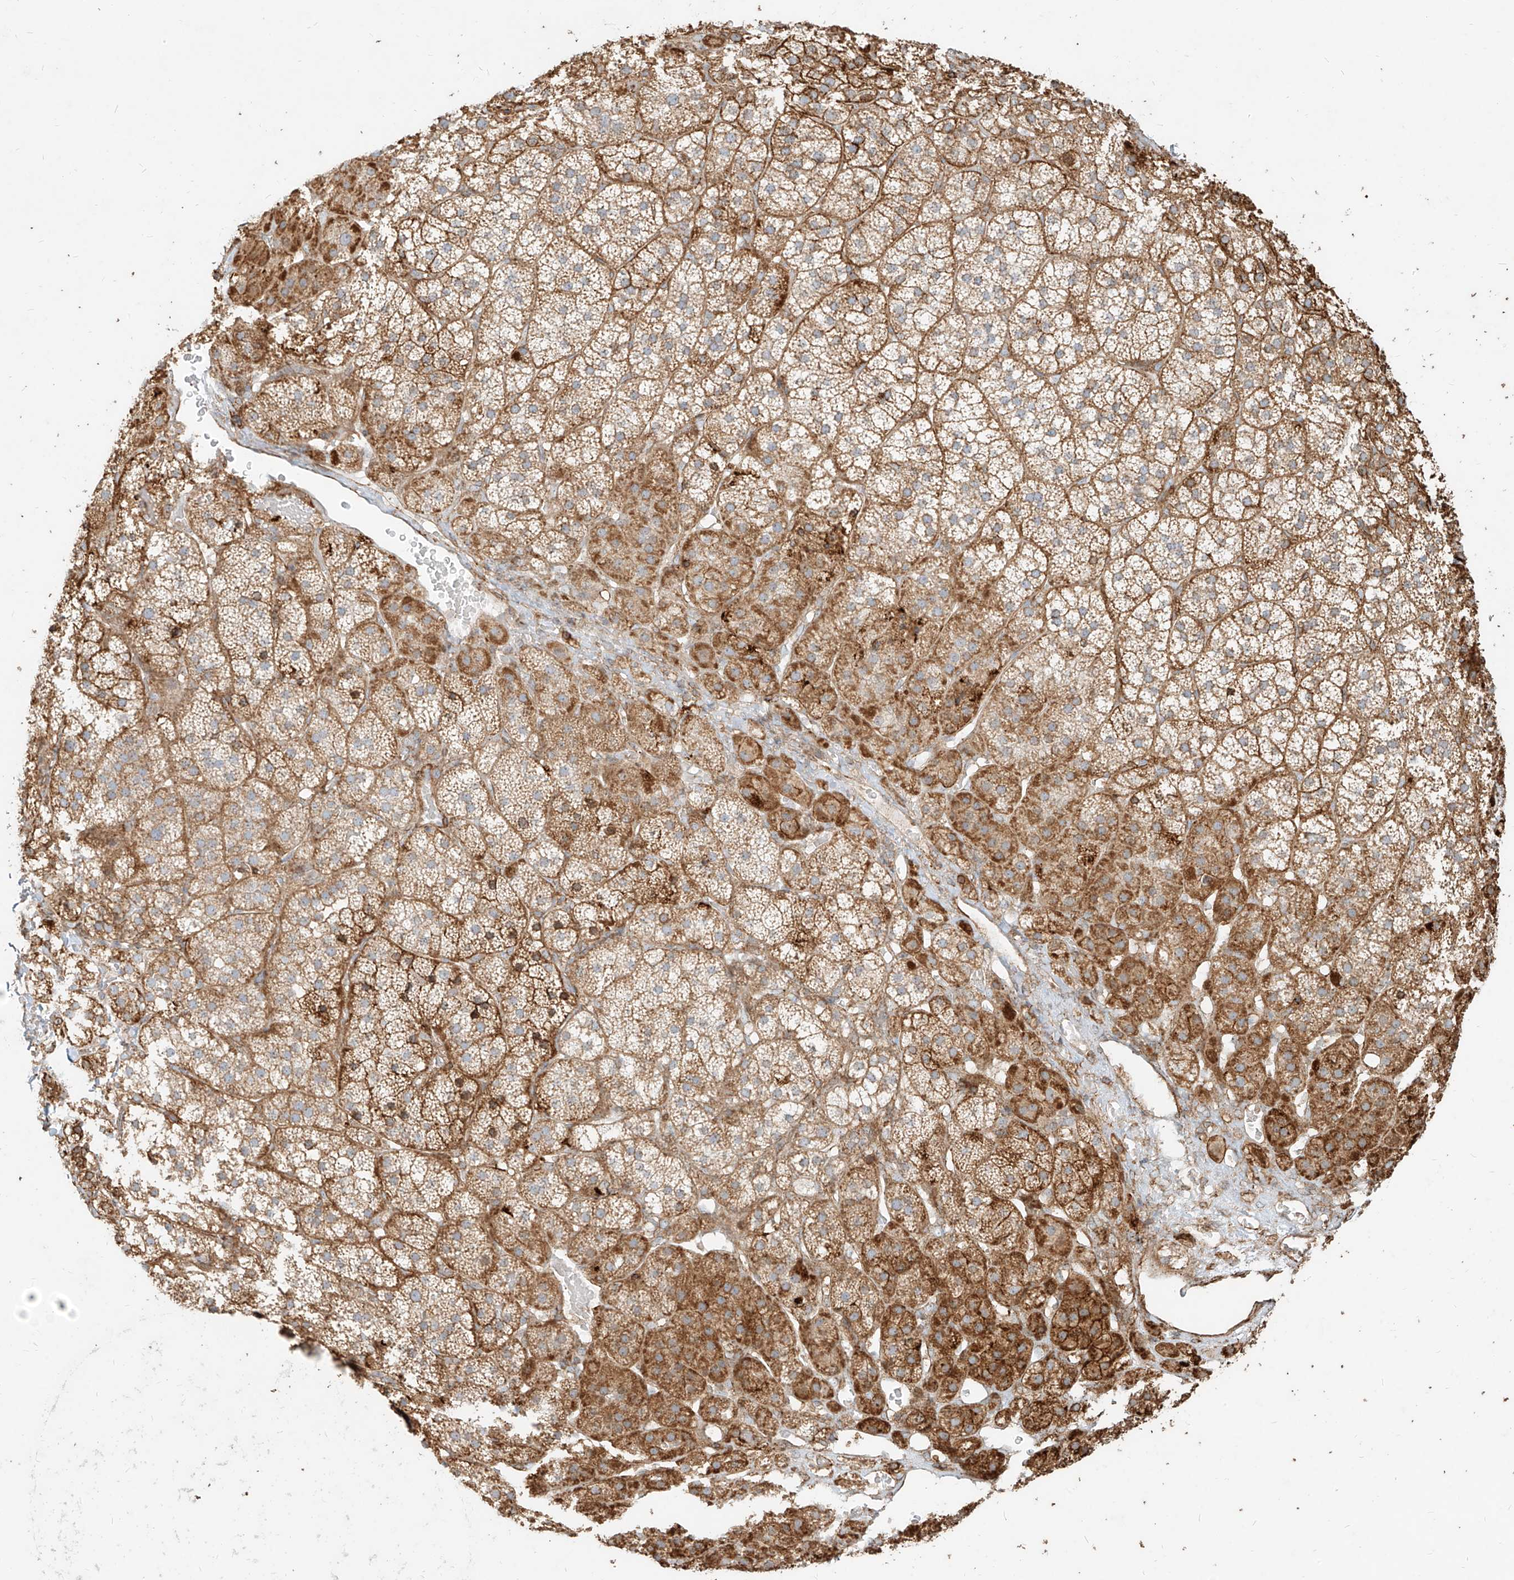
{"staining": {"intensity": "moderate", "quantity": ">75%", "location": "cytoplasmic/membranous"}, "tissue": "adrenal gland", "cell_type": "Glandular cells", "image_type": "normal", "snomed": [{"axis": "morphology", "description": "Normal tissue, NOS"}, {"axis": "topography", "description": "Adrenal gland"}], "caption": "Glandular cells show medium levels of moderate cytoplasmic/membranous expression in about >75% of cells in benign adrenal gland.", "gene": "MTX2", "patient": {"sex": "female", "age": 44}}